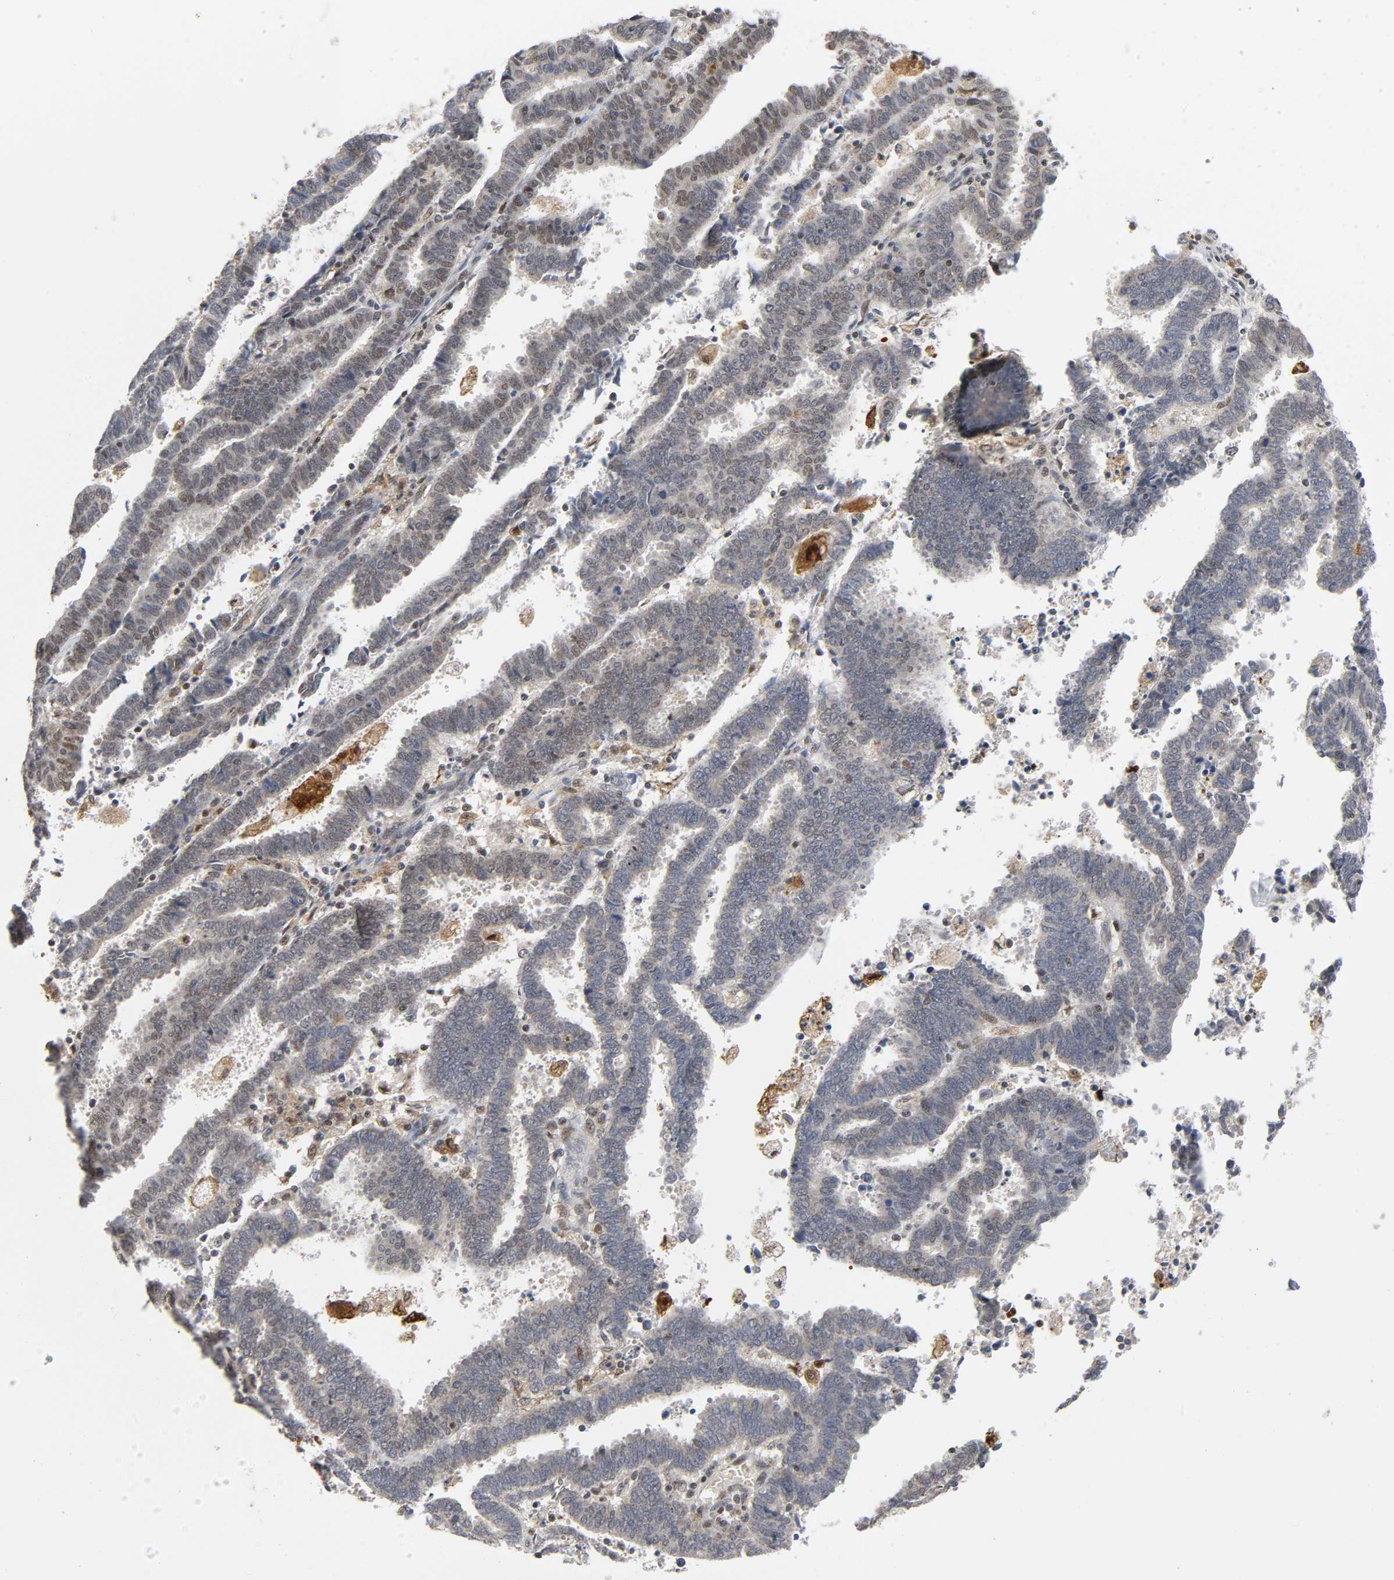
{"staining": {"intensity": "weak", "quantity": "25%-75%", "location": "cytoplasmic/membranous,nuclear"}, "tissue": "endometrial cancer", "cell_type": "Tumor cells", "image_type": "cancer", "snomed": [{"axis": "morphology", "description": "Adenocarcinoma, NOS"}, {"axis": "topography", "description": "Uterus"}], "caption": "Immunohistochemical staining of human endometrial cancer exhibits low levels of weak cytoplasmic/membranous and nuclear positivity in about 25%-75% of tumor cells.", "gene": "KAT2B", "patient": {"sex": "female", "age": 83}}